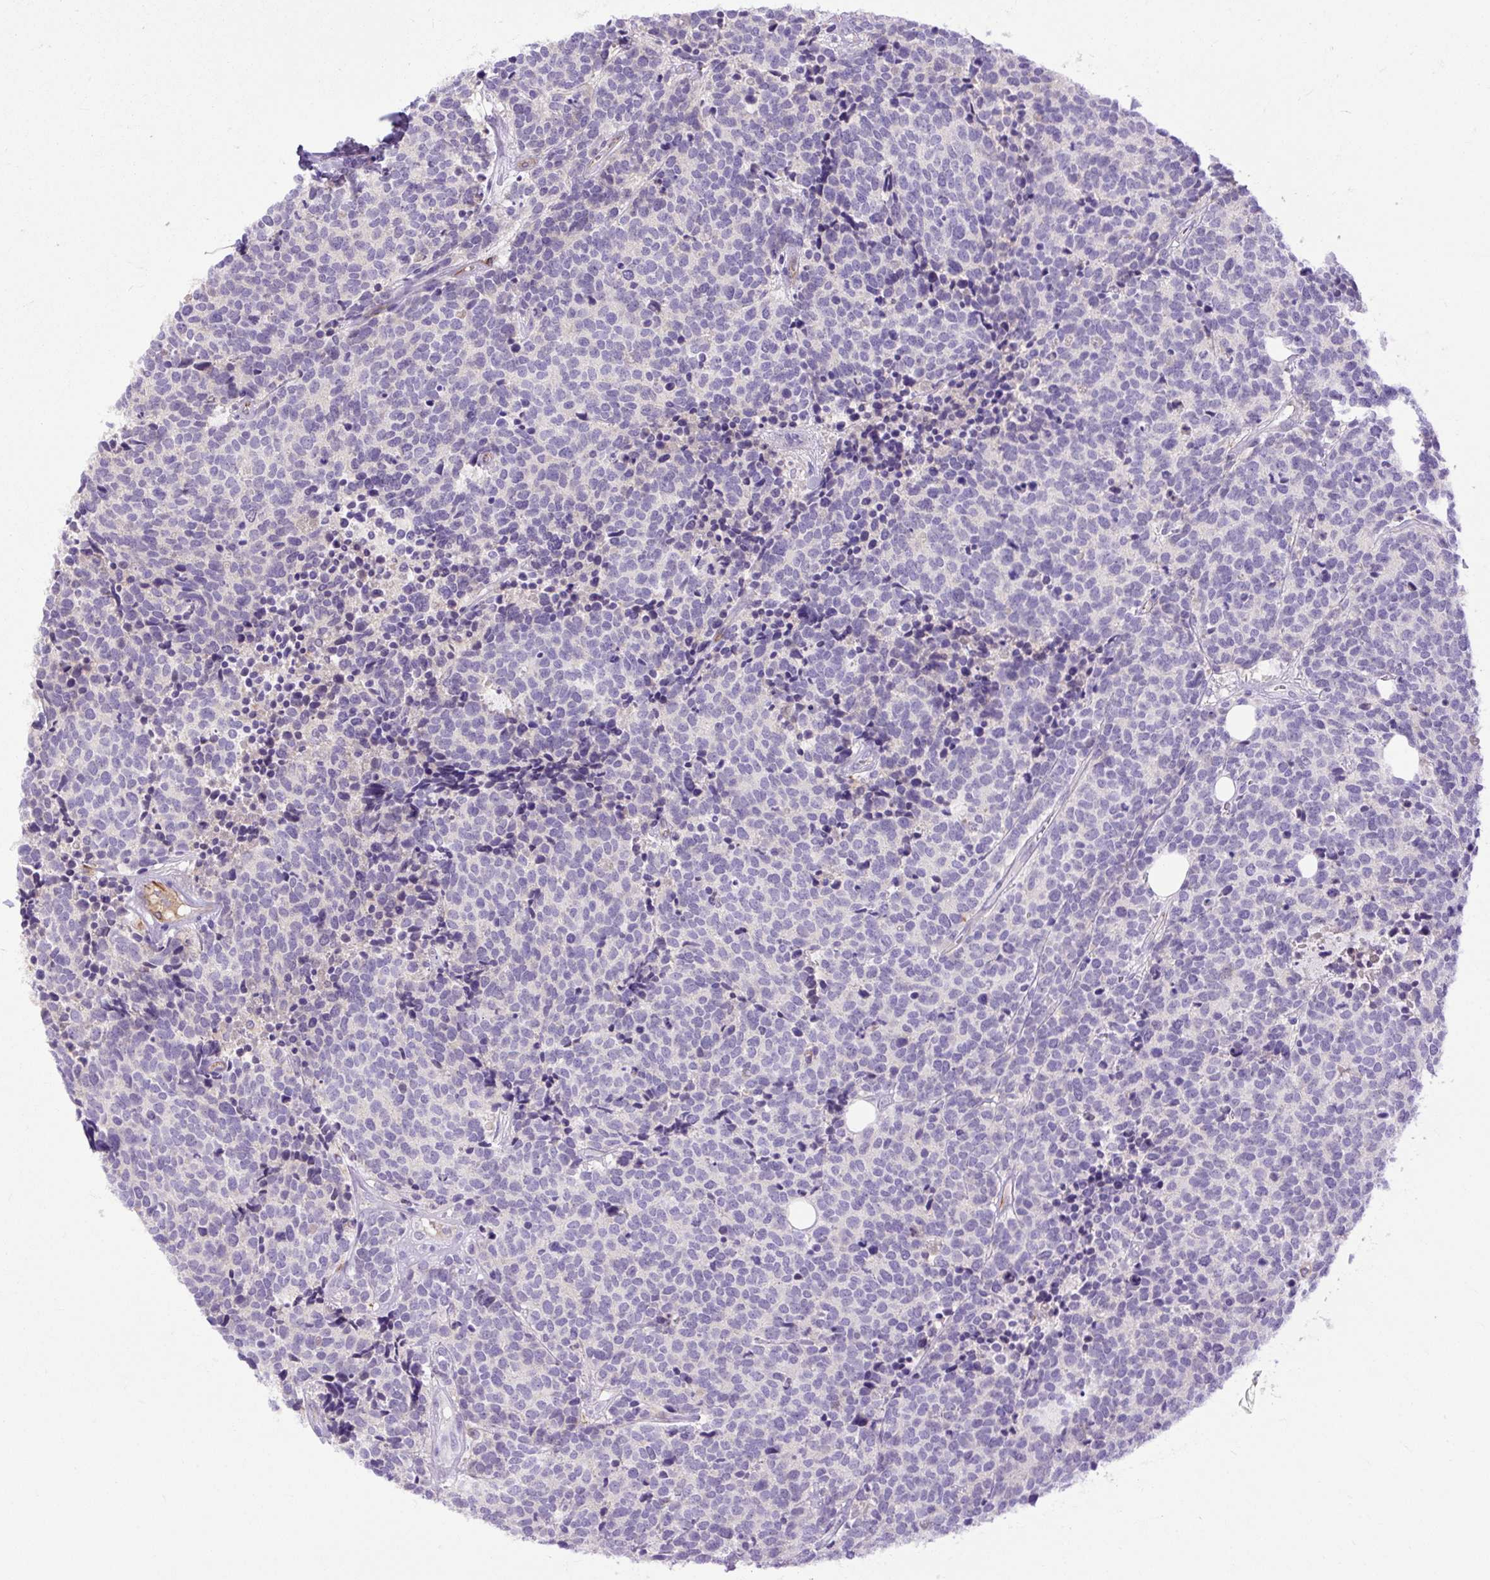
{"staining": {"intensity": "negative", "quantity": "none", "location": "none"}, "tissue": "carcinoid", "cell_type": "Tumor cells", "image_type": "cancer", "snomed": [{"axis": "morphology", "description": "Carcinoid, malignant, NOS"}, {"axis": "topography", "description": "Skin"}], "caption": "DAB immunohistochemical staining of human carcinoid reveals no significant expression in tumor cells.", "gene": "SPTBN5", "patient": {"sex": "female", "age": 79}}